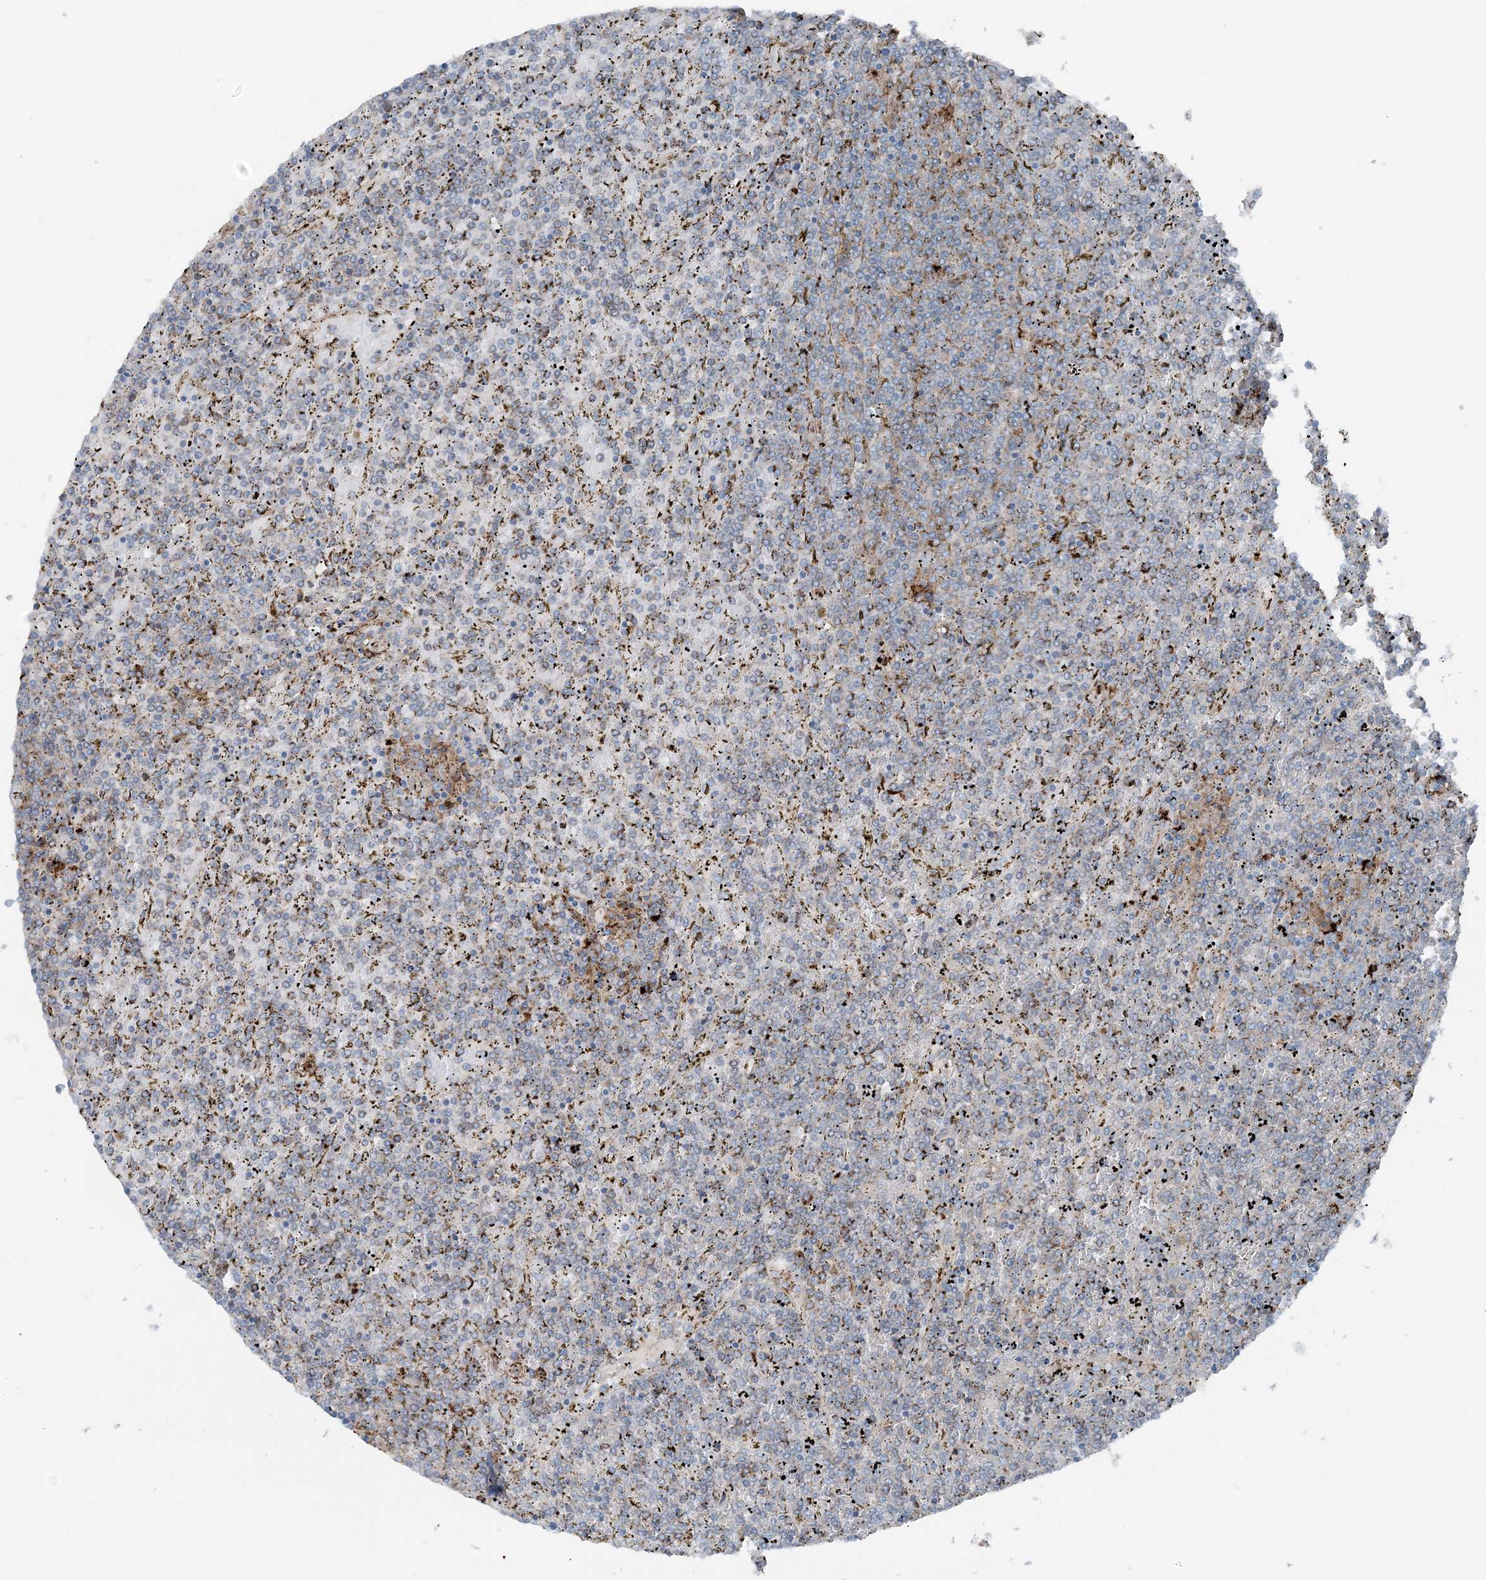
{"staining": {"intensity": "negative", "quantity": "none", "location": "none"}, "tissue": "lymphoma", "cell_type": "Tumor cells", "image_type": "cancer", "snomed": [{"axis": "morphology", "description": "Malignant lymphoma, non-Hodgkin's type, Low grade"}, {"axis": "topography", "description": "Spleen"}], "caption": "This is an immunohistochemistry histopathology image of human lymphoma. There is no staining in tumor cells.", "gene": "KY", "patient": {"sex": "female", "age": 19}}